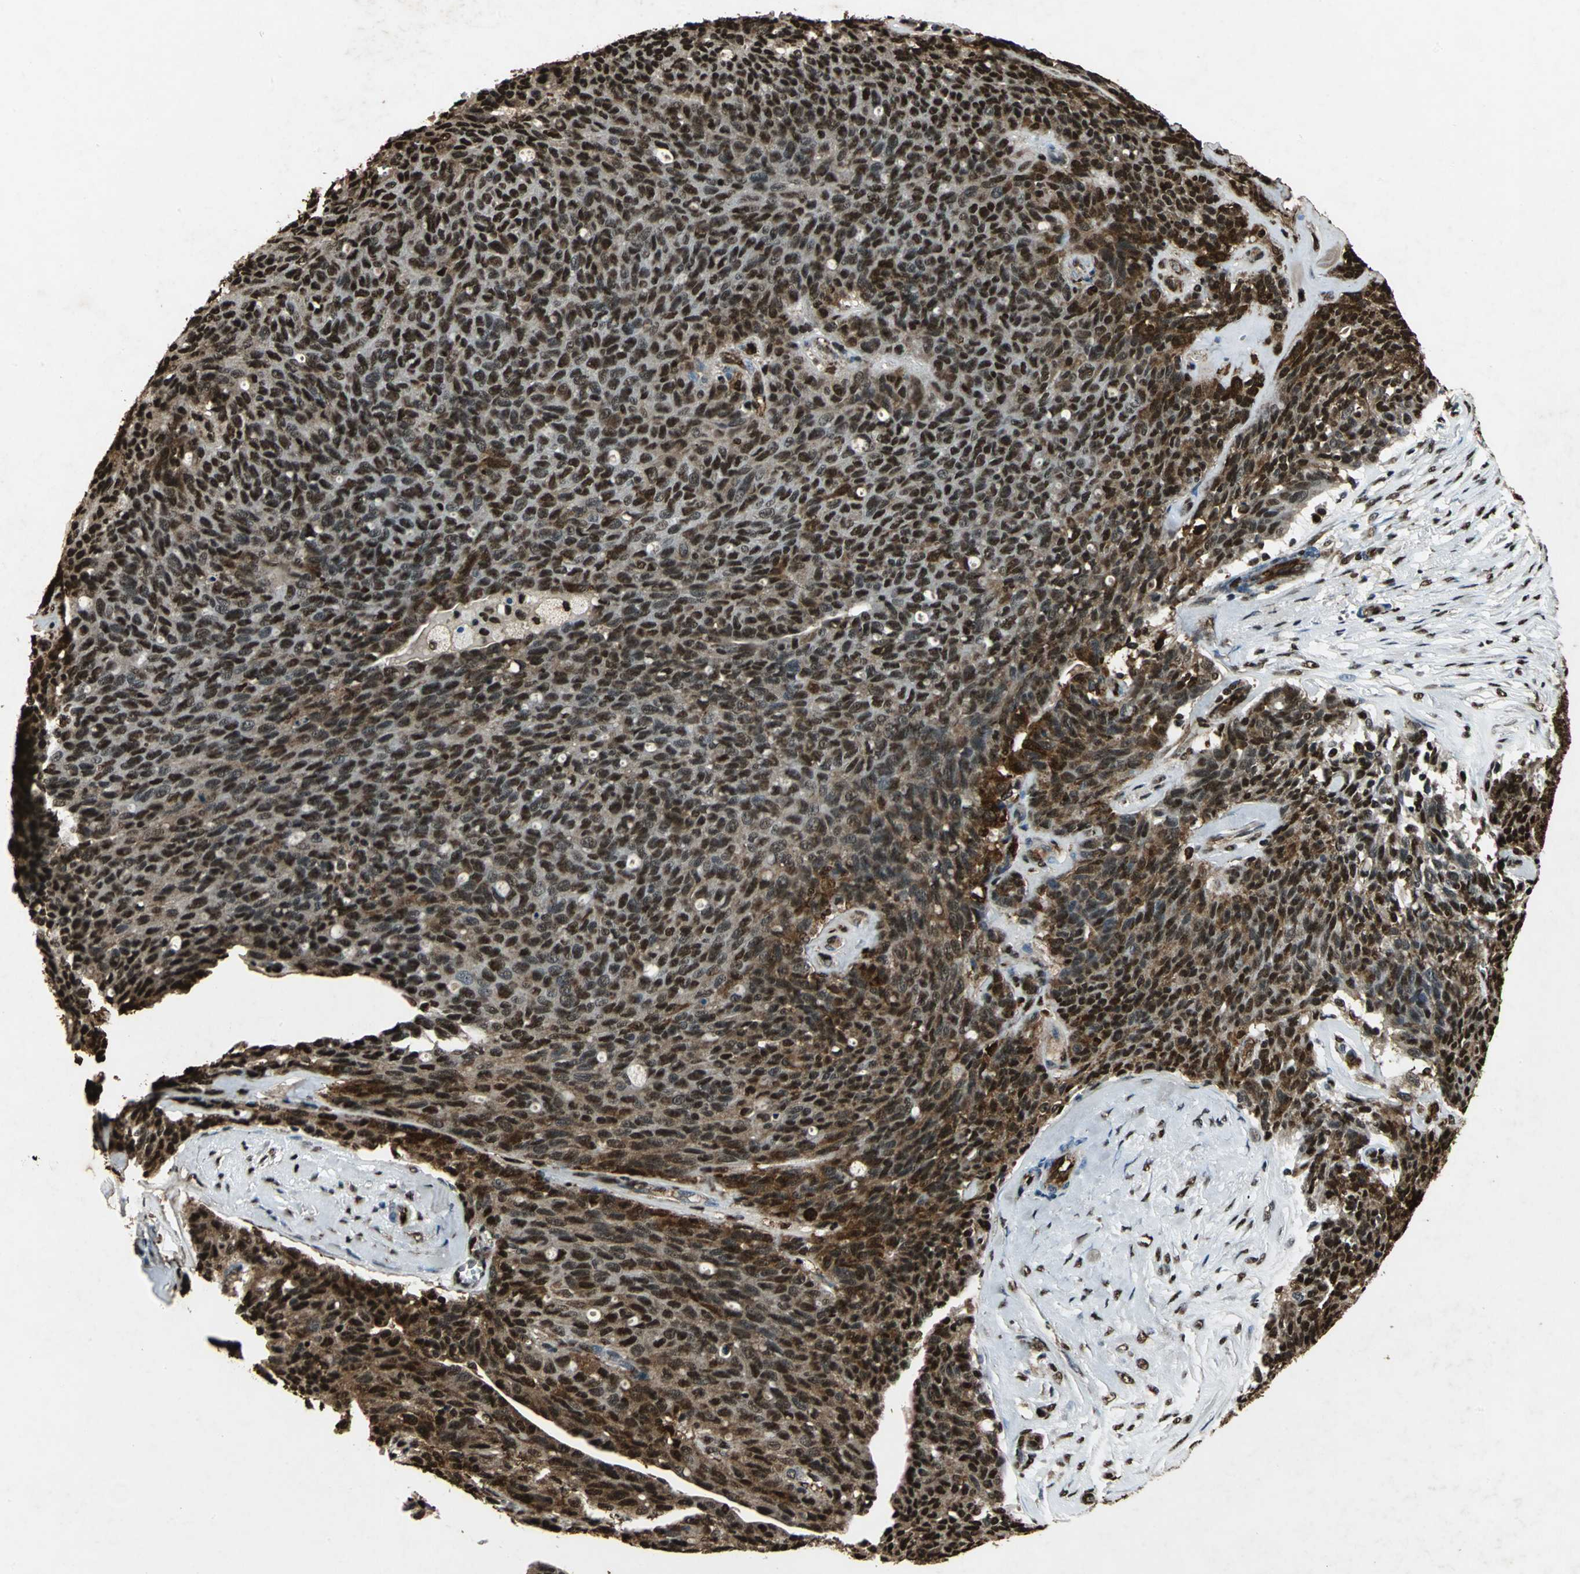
{"staining": {"intensity": "strong", "quantity": ">75%", "location": "cytoplasmic/membranous,nuclear"}, "tissue": "ovarian cancer", "cell_type": "Tumor cells", "image_type": "cancer", "snomed": [{"axis": "morphology", "description": "Carcinoma, endometroid"}, {"axis": "topography", "description": "Ovary"}], "caption": "Immunohistochemistry (IHC) of human endometroid carcinoma (ovarian) reveals high levels of strong cytoplasmic/membranous and nuclear positivity in about >75% of tumor cells.", "gene": "ANP32A", "patient": {"sex": "female", "age": 60}}